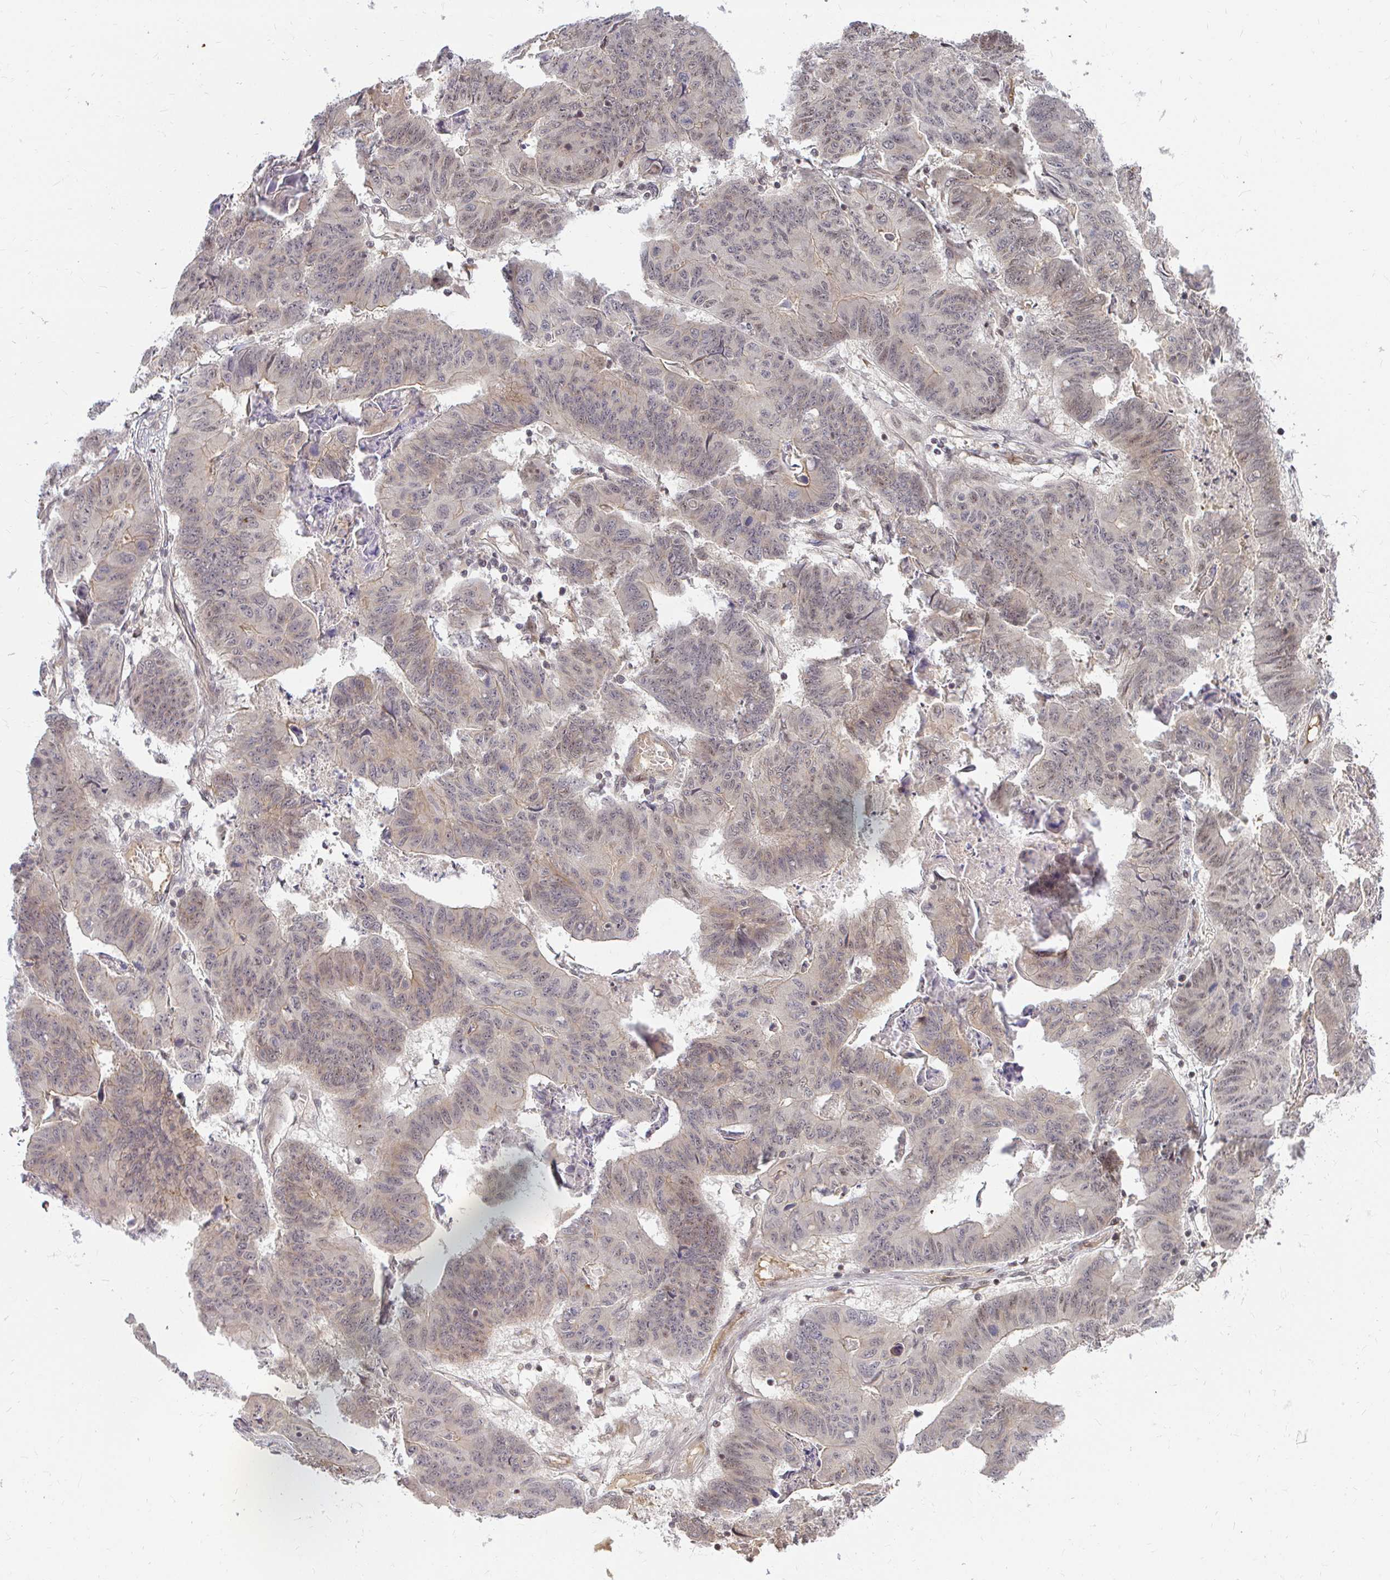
{"staining": {"intensity": "weak", "quantity": "<25%", "location": "cytoplasmic/membranous"}, "tissue": "stomach cancer", "cell_type": "Tumor cells", "image_type": "cancer", "snomed": [{"axis": "morphology", "description": "Adenocarcinoma, NOS"}, {"axis": "topography", "description": "Stomach, lower"}], "caption": "High magnification brightfield microscopy of stomach cancer stained with DAB (3,3'-diaminobenzidine) (brown) and counterstained with hematoxylin (blue): tumor cells show no significant staining.", "gene": "ANK3", "patient": {"sex": "male", "age": 77}}